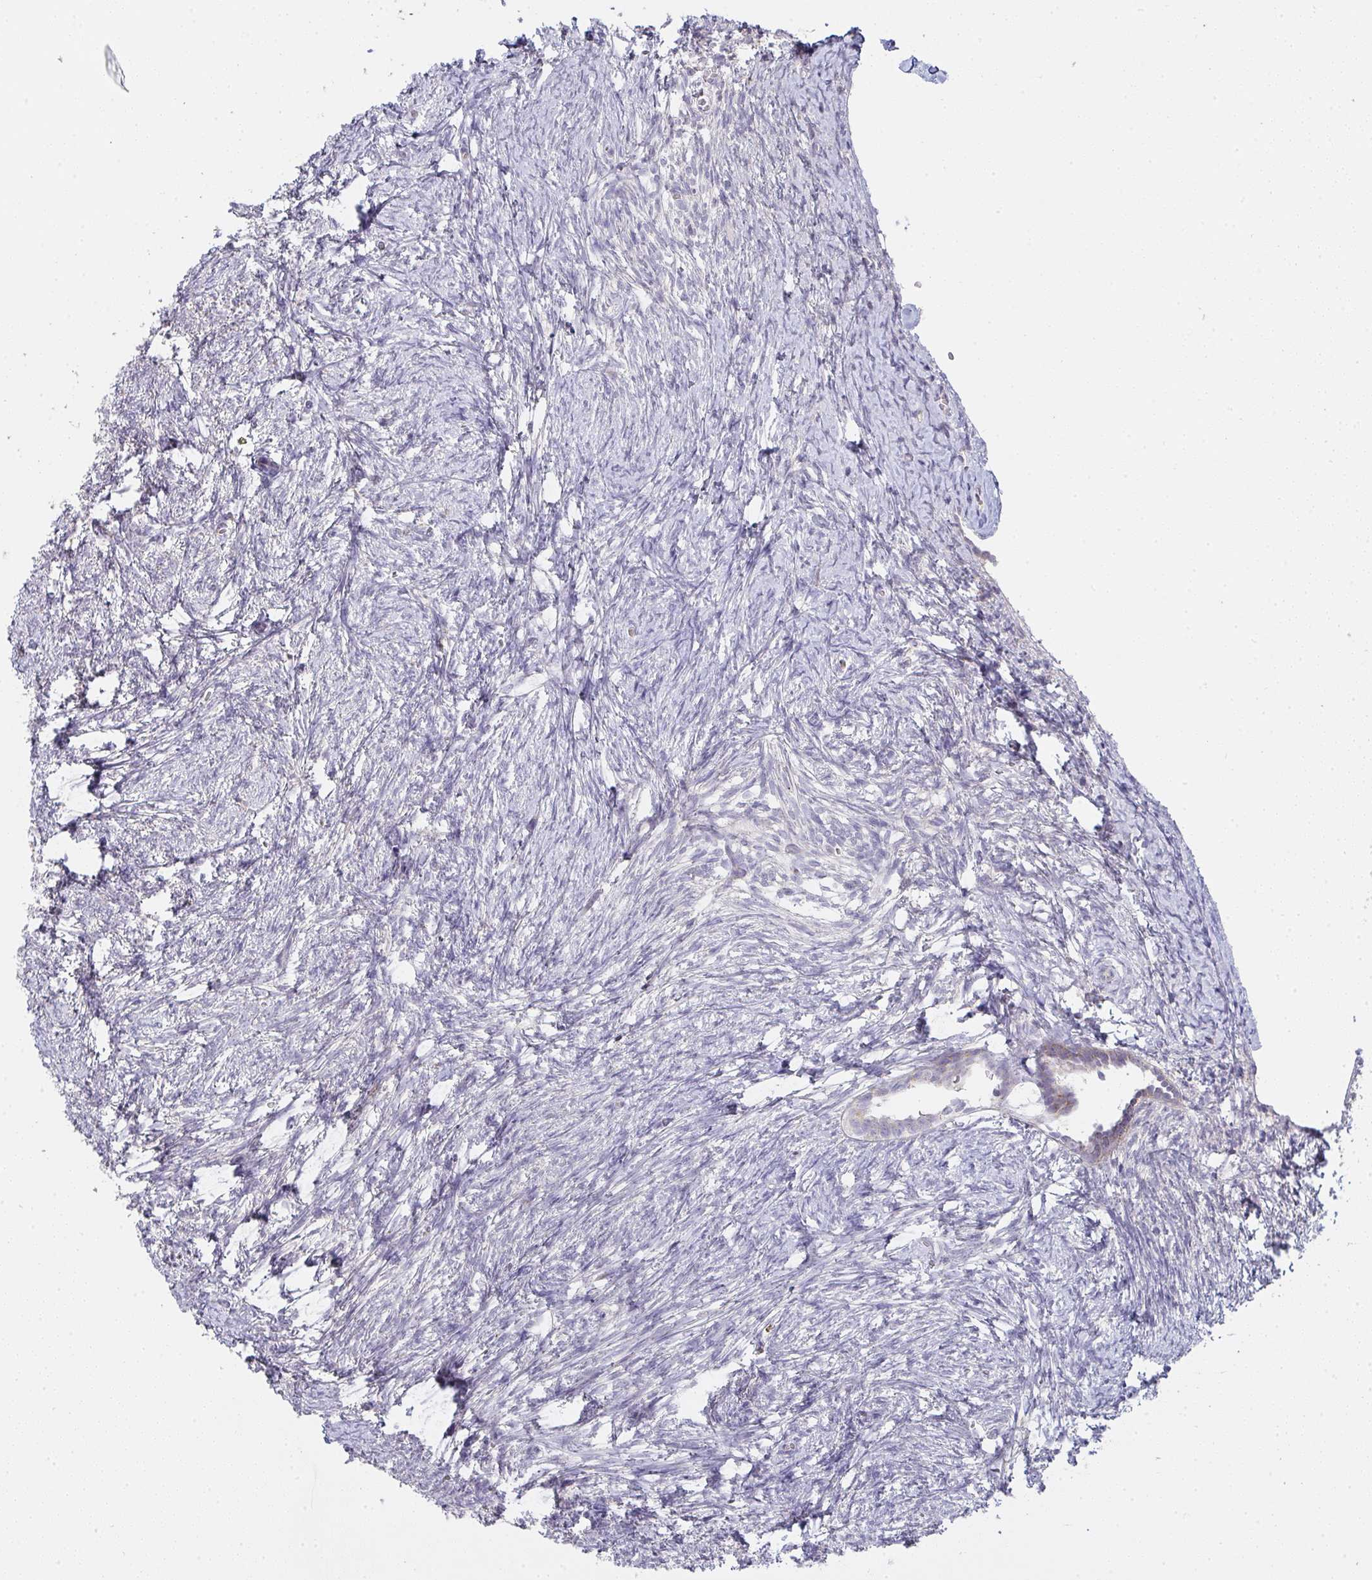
{"staining": {"intensity": "negative", "quantity": "none", "location": "none"}, "tissue": "ovary", "cell_type": "Follicle cells", "image_type": "normal", "snomed": [{"axis": "morphology", "description": "Normal tissue, NOS"}, {"axis": "topography", "description": "Ovary"}], "caption": "Photomicrograph shows no significant protein staining in follicle cells of unremarkable ovary.", "gene": "TMEM219", "patient": {"sex": "female", "age": 41}}